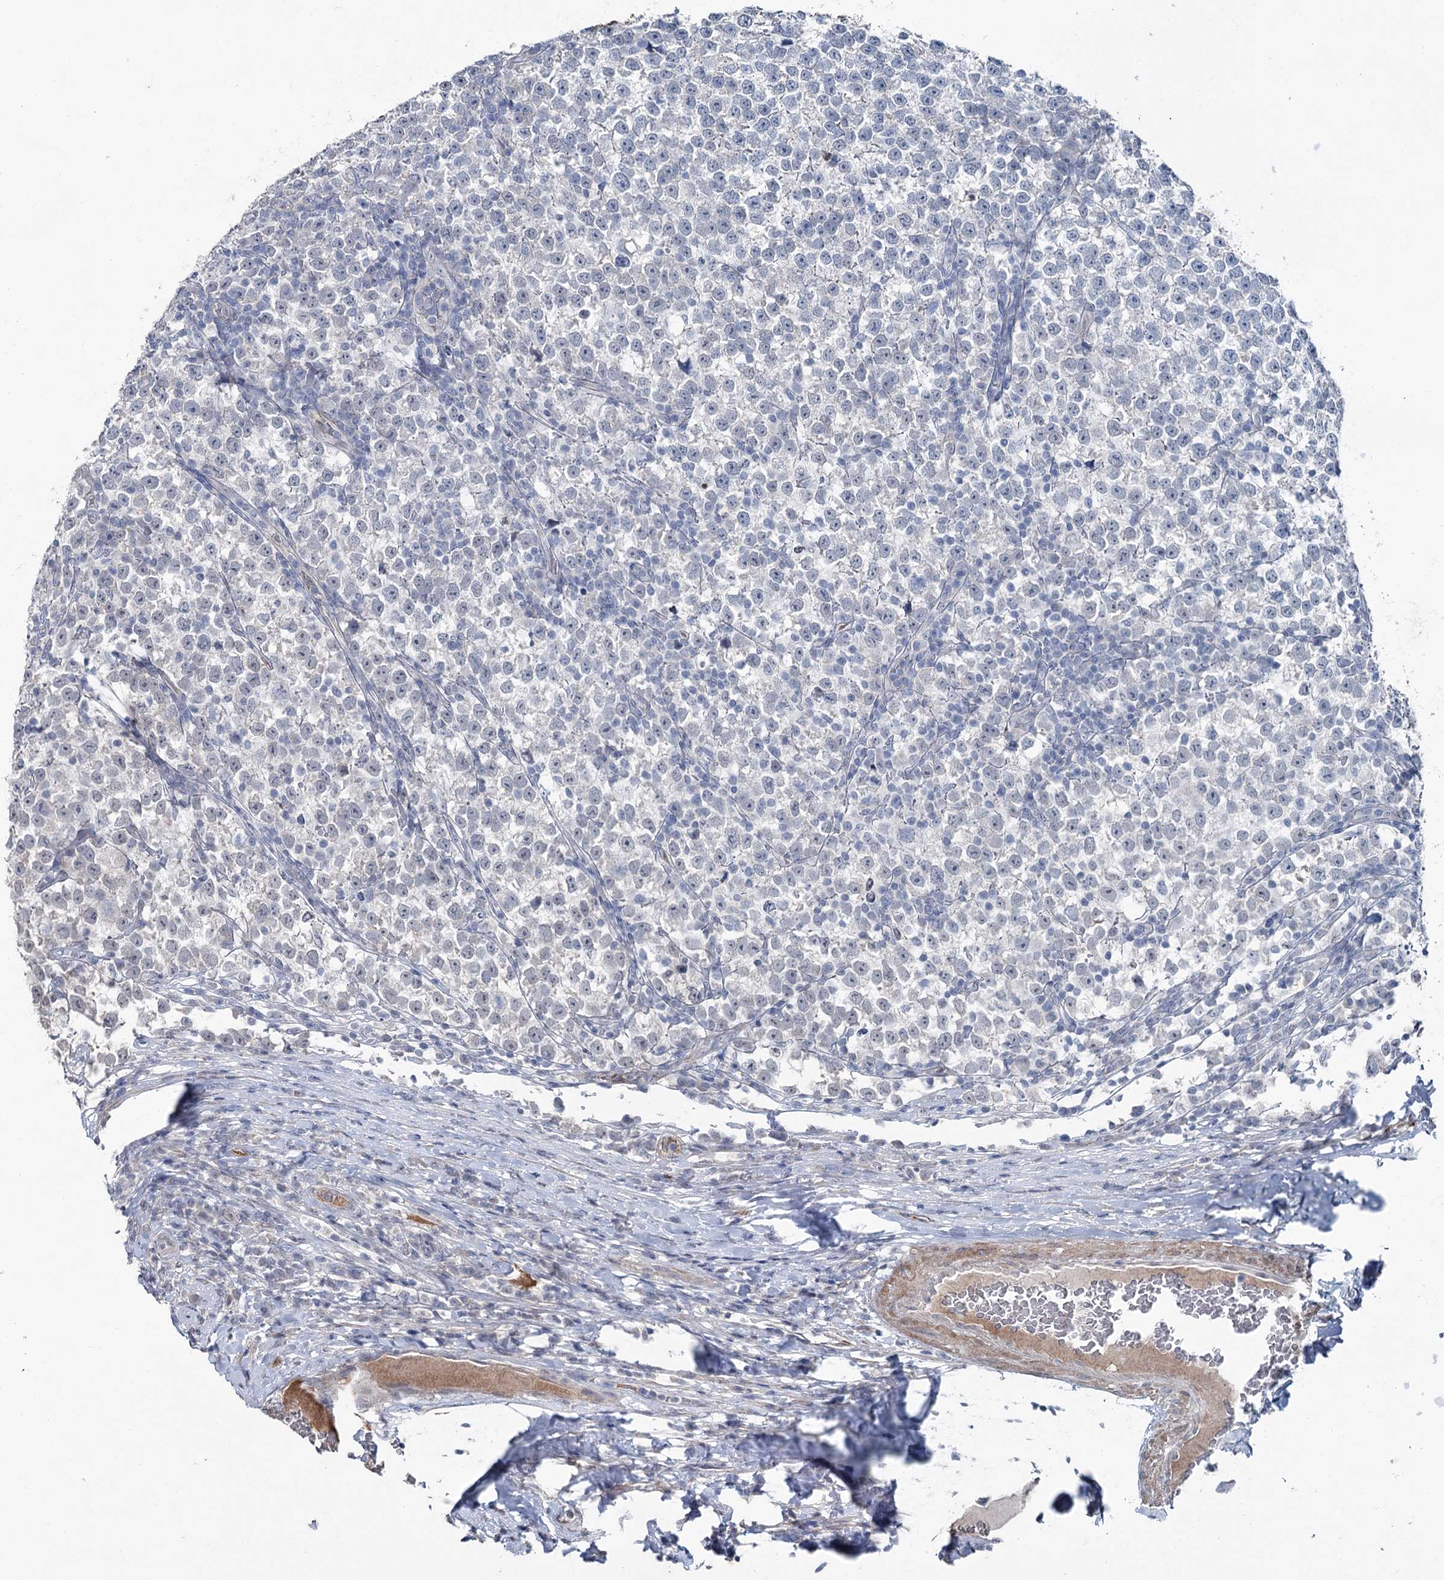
{"staining": {"intensity": "negative", "quantity": "none", "location": "none"}, "tissue": "testis cancer", "cell_type": "Tumor cells", "image_type": "cancer", "snomed": [{"axis": "morphology", "description": "Normal tissue, NOS"}, {"axis": "morphology", "description": "Seminoma, NOS"}, {"axis": "topography", "description": "Testis"}], "caption": "A high-resolution micrograph shows immunohistochemistry (IHC) staining of seminoma (testis), which demonstrates no significant expression in tumor cells. The staining was performed using DAB (3,3'-diaminobenzidine) to visualize the protein expression in brown, while the nuclei were stained in blue with hematoxylin (Magnification: 20x).", "gene": "FAM120B", "patient": {"sex": "male", "age": 43}}